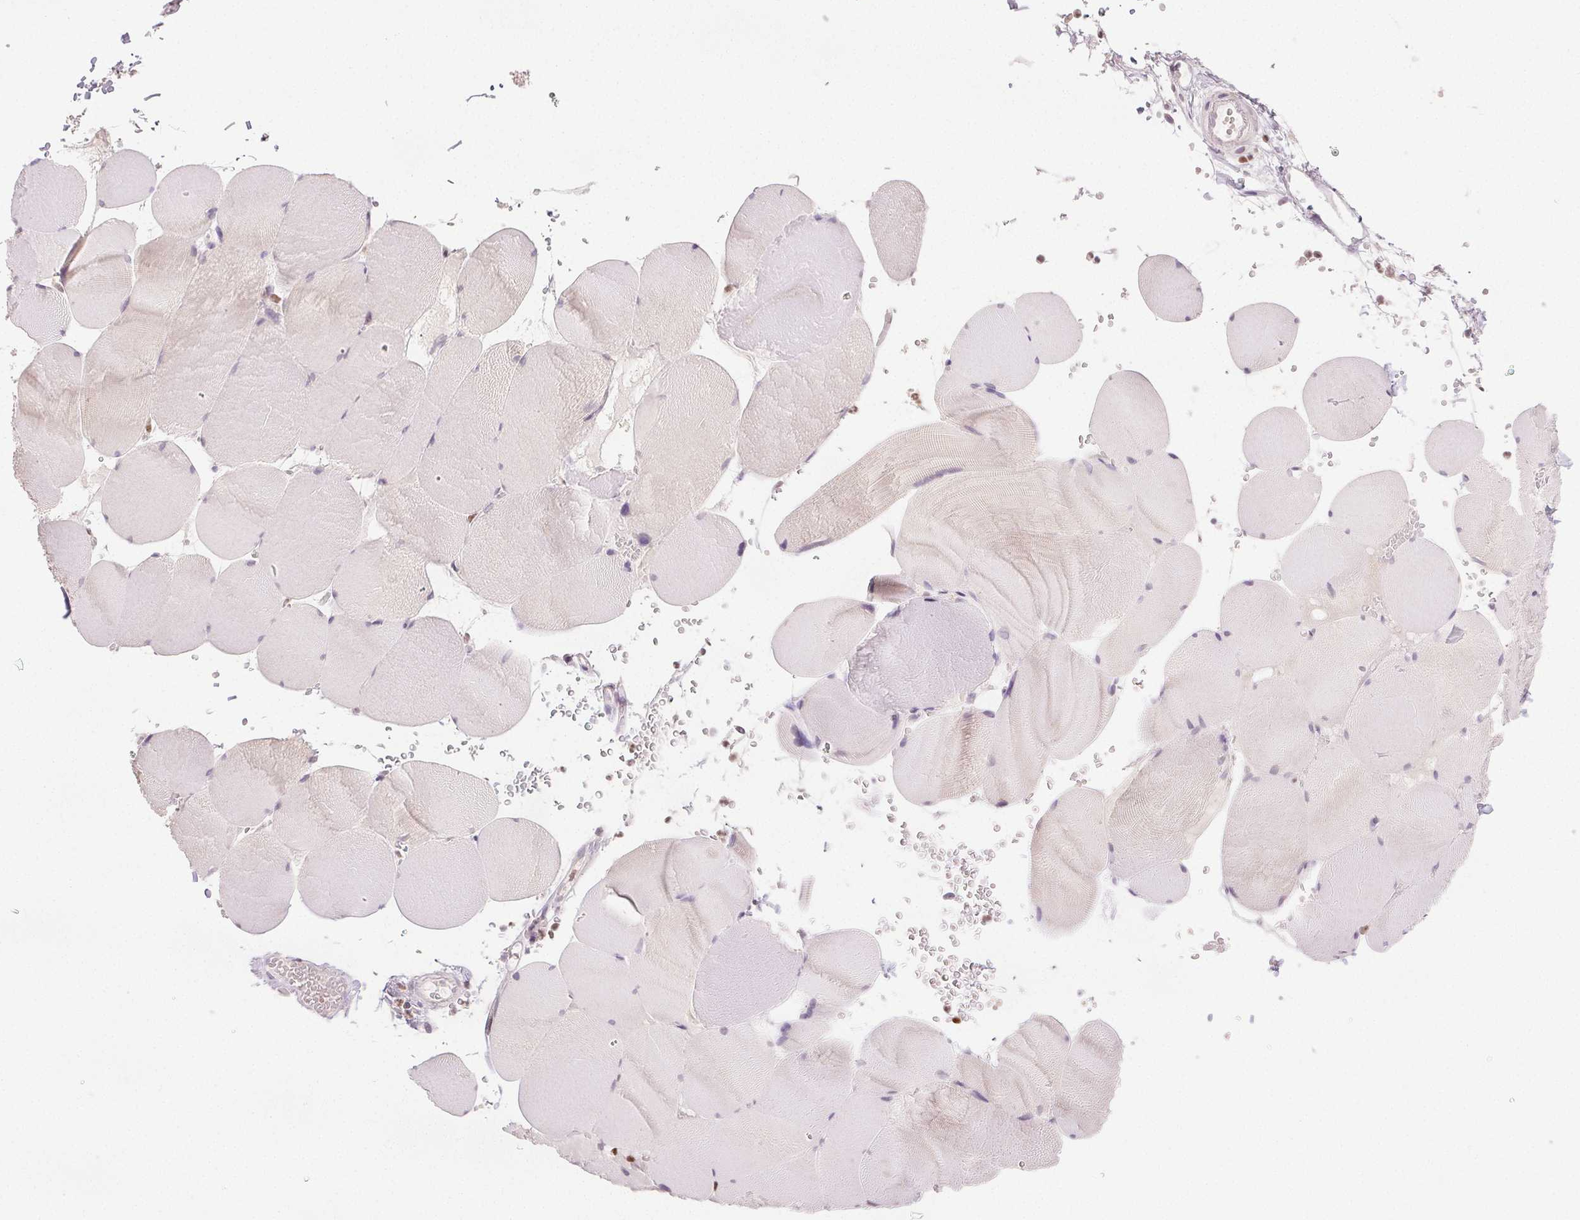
{"staining": {"intensity": "negative", "quantity": "none", "location": "none"}, "tissue": "skeletal muscle", "cell_type": "Myocytes", "image_type": "normal", "snomed": [{"axis": "morphology", "description": "Normal tissue, NOS"}, {"axis": "topography", "description": "Skeletal muscle"}, {"axis": "topography", "description": "Head-Neck"}], "caption": "Immunohistochemistry (IHC) of benign human skeletal muscle displays no staining in myocytes.", "gene": "RUNX2", "patient": {"sex": "male", "age": 66}}